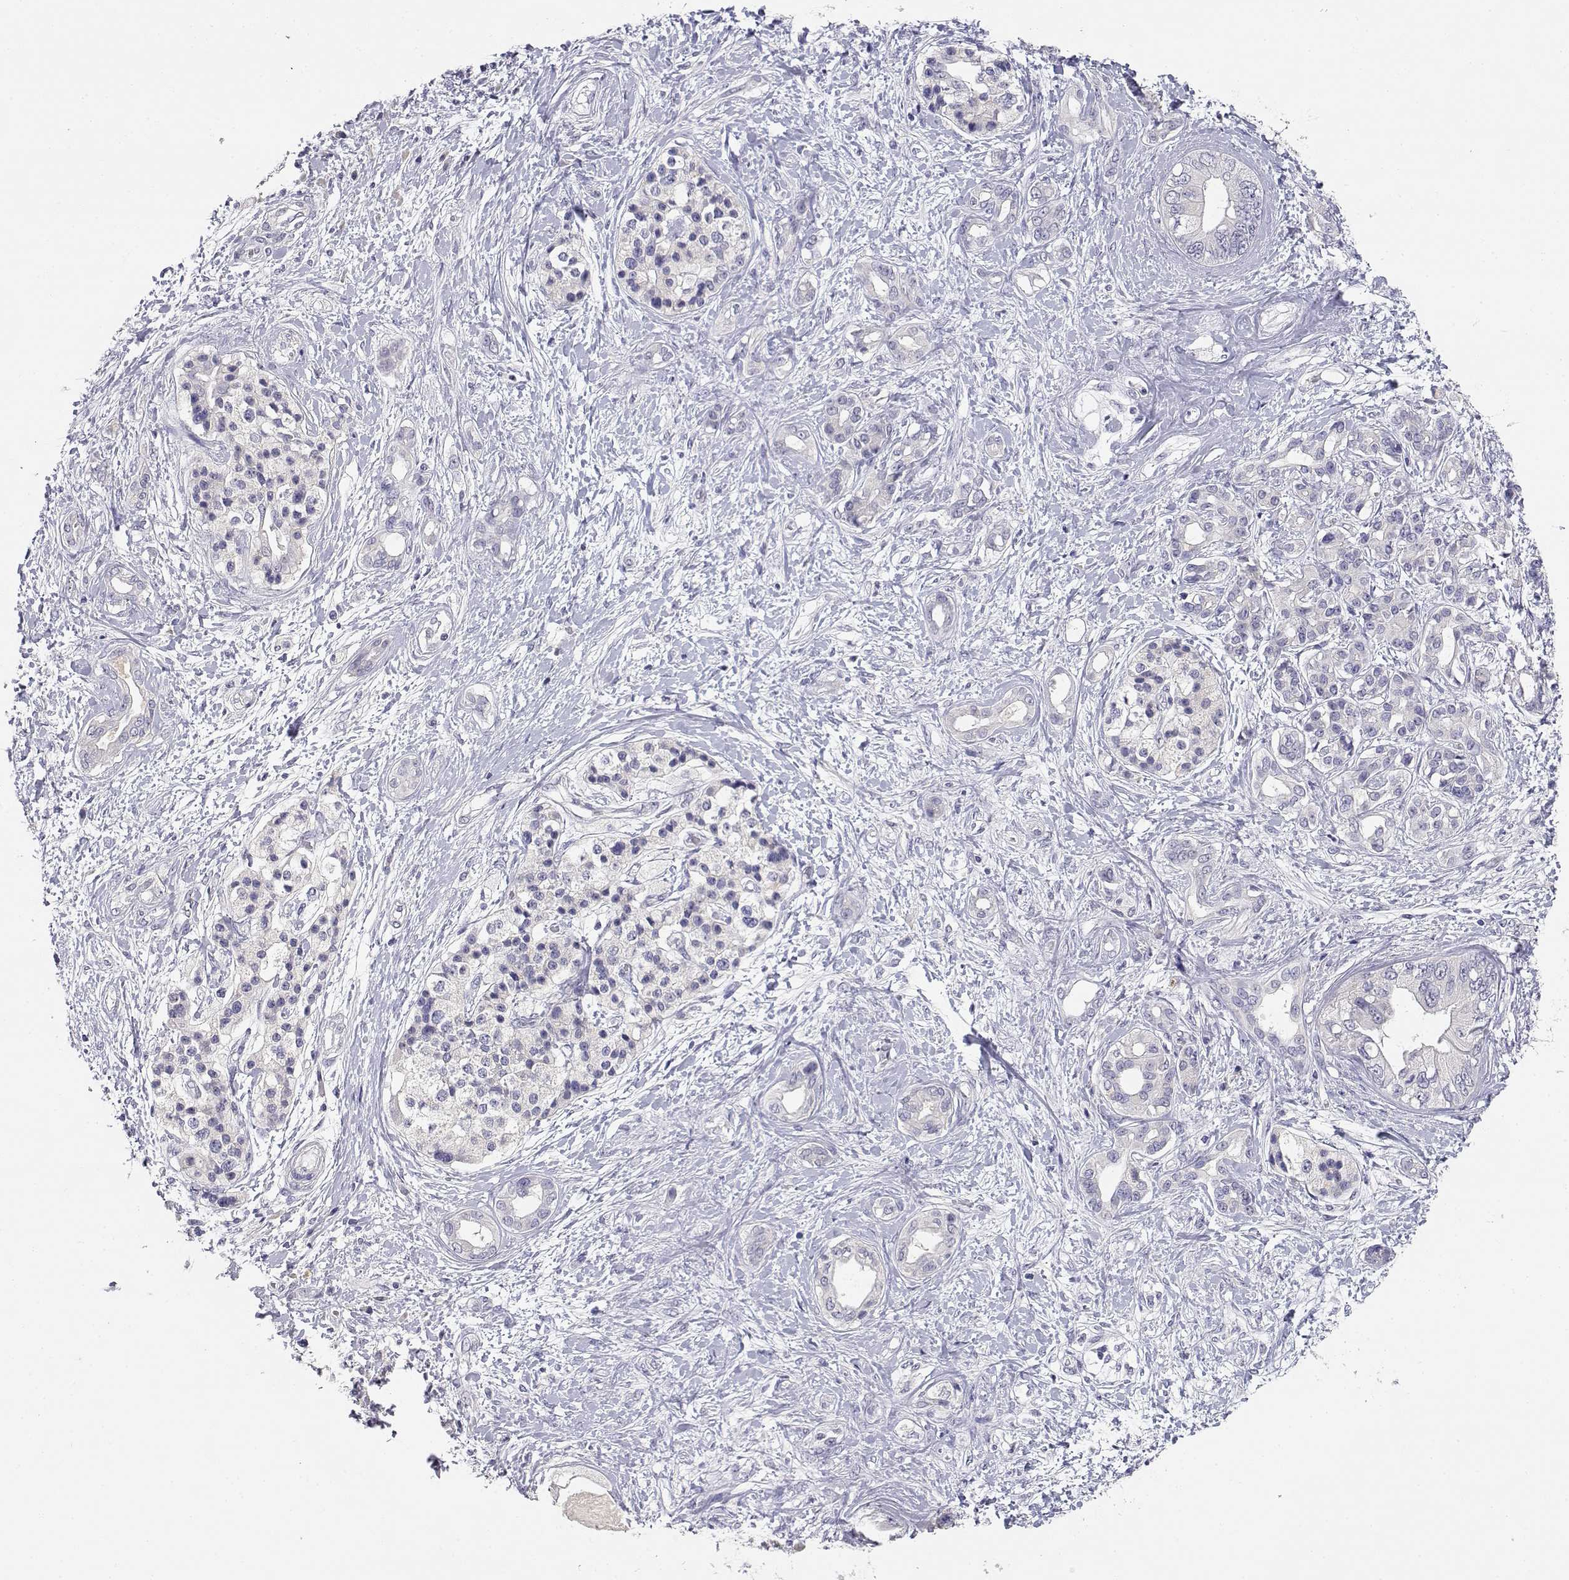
{"staining": {"intensity": "negative", "quantity": "none", "location": "none"}, "tissue": "pancreatic cancer", "cell_type": "Tumor cells", "image_type": "cancer", "snomed": [{"axis": "morphology", "description": "Adenocarcinoma, NOS"}, {"axis": "topography", "description": "Pancreas"}], "caption": "This is an immunohistochemistry photomicrograph of human pancreatic cancer (adenocarcinoma). There is no staining in tumor cells.", "gene": "ADA", "patient": {"sex": "female", "age": 56}}